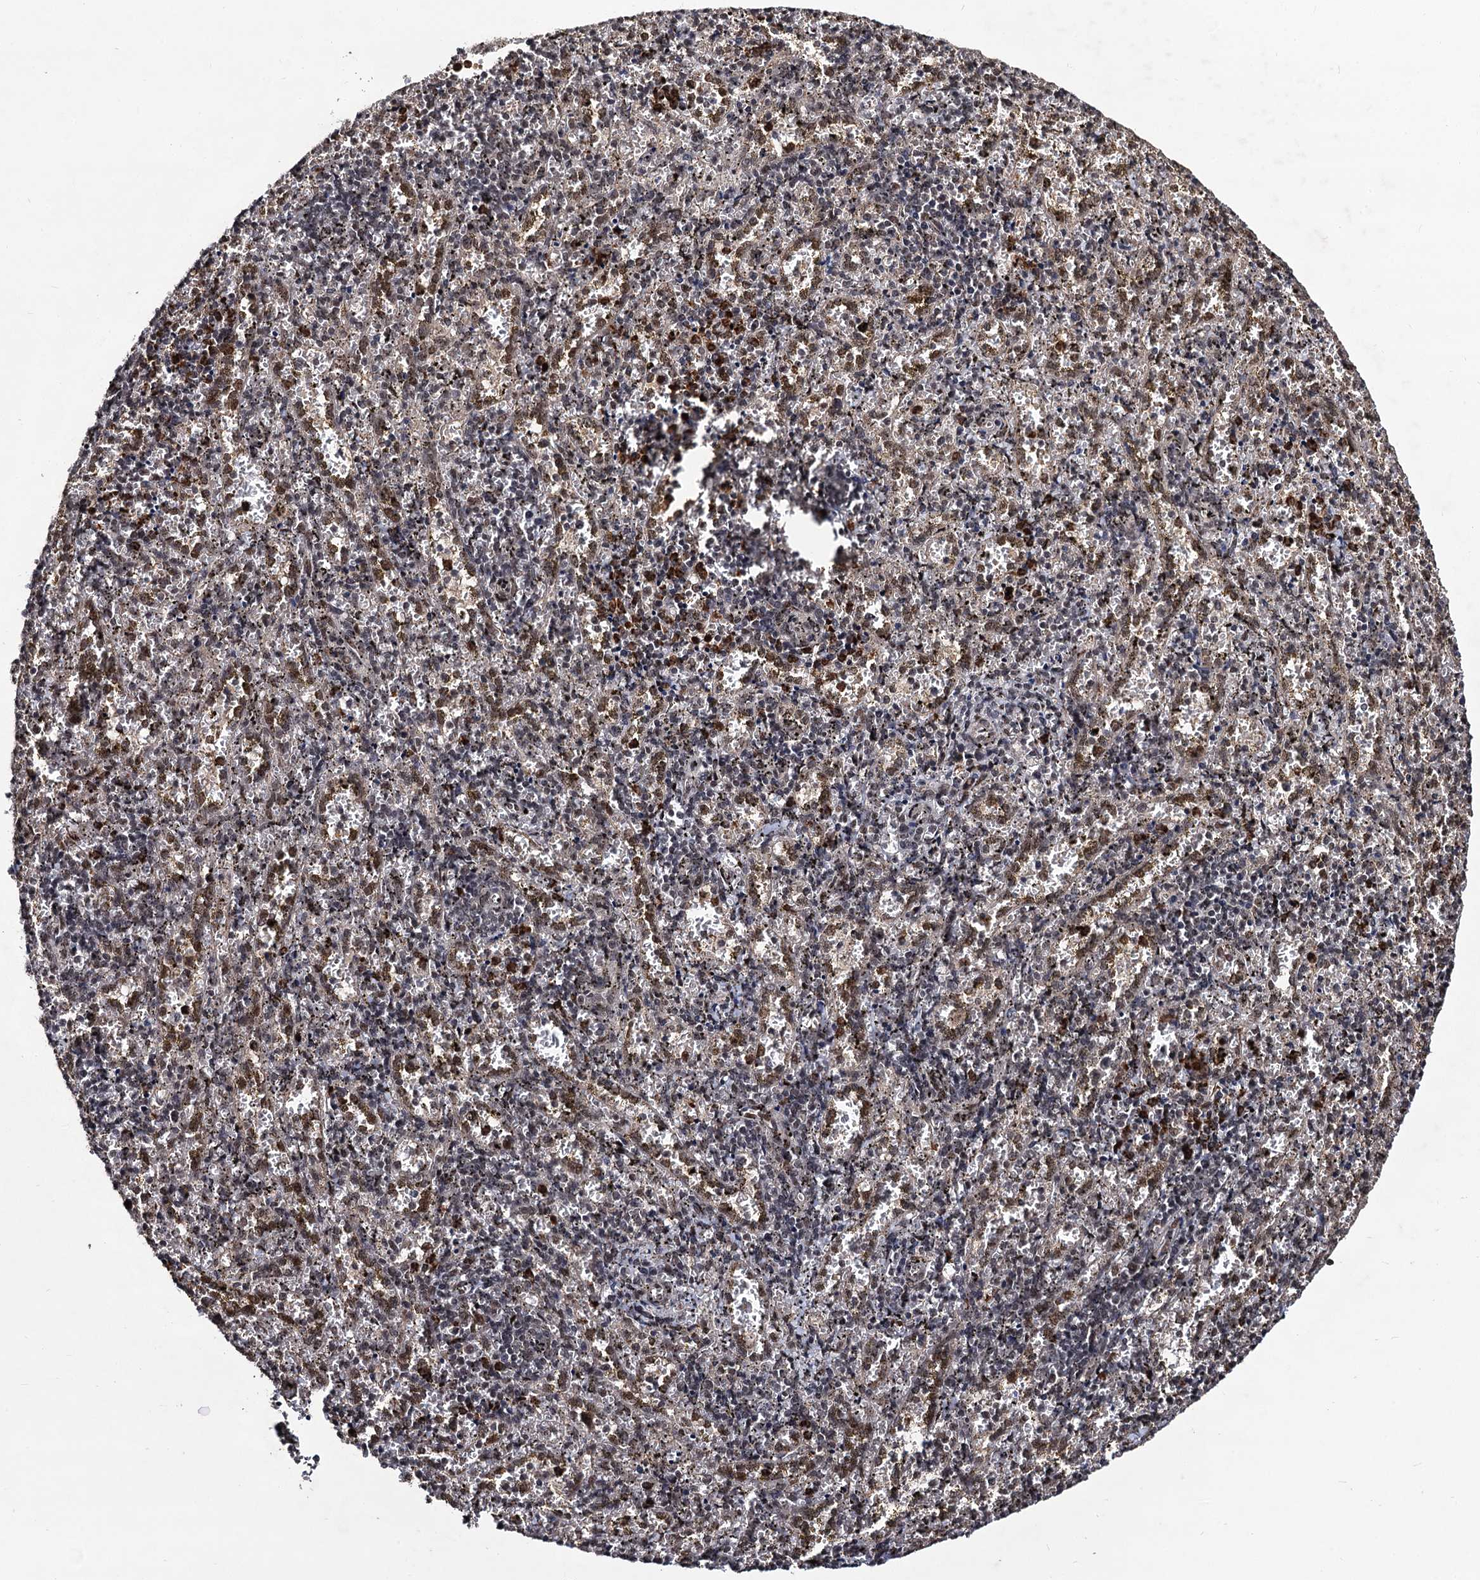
{"staining": {"intensity": "moderate", "quantity": "<25%", "location": "cytoplasmic/membranous,nuclear"}, "tissue": "spleen", "cell_type": "Cells in red pulp", "image_type": "normal", "snomed": [{"axis": "morphology", "description": "Normal tissue, NOS"}, {"axis": "topography", "description": "Spleen"}], "caption": "IHC micrograph of normal spleen: human spleen stained using immunohistochemistry demonstrates low levels of moderate protein expression localized specifically in the cytoplasmic/membranous,nuclear of cells in red pulp, appearing as a cytoplasmic/membranous,nuclear brown color.", "gene": "SFSWAP", "patient": {"sex": "male", "age": 11}}